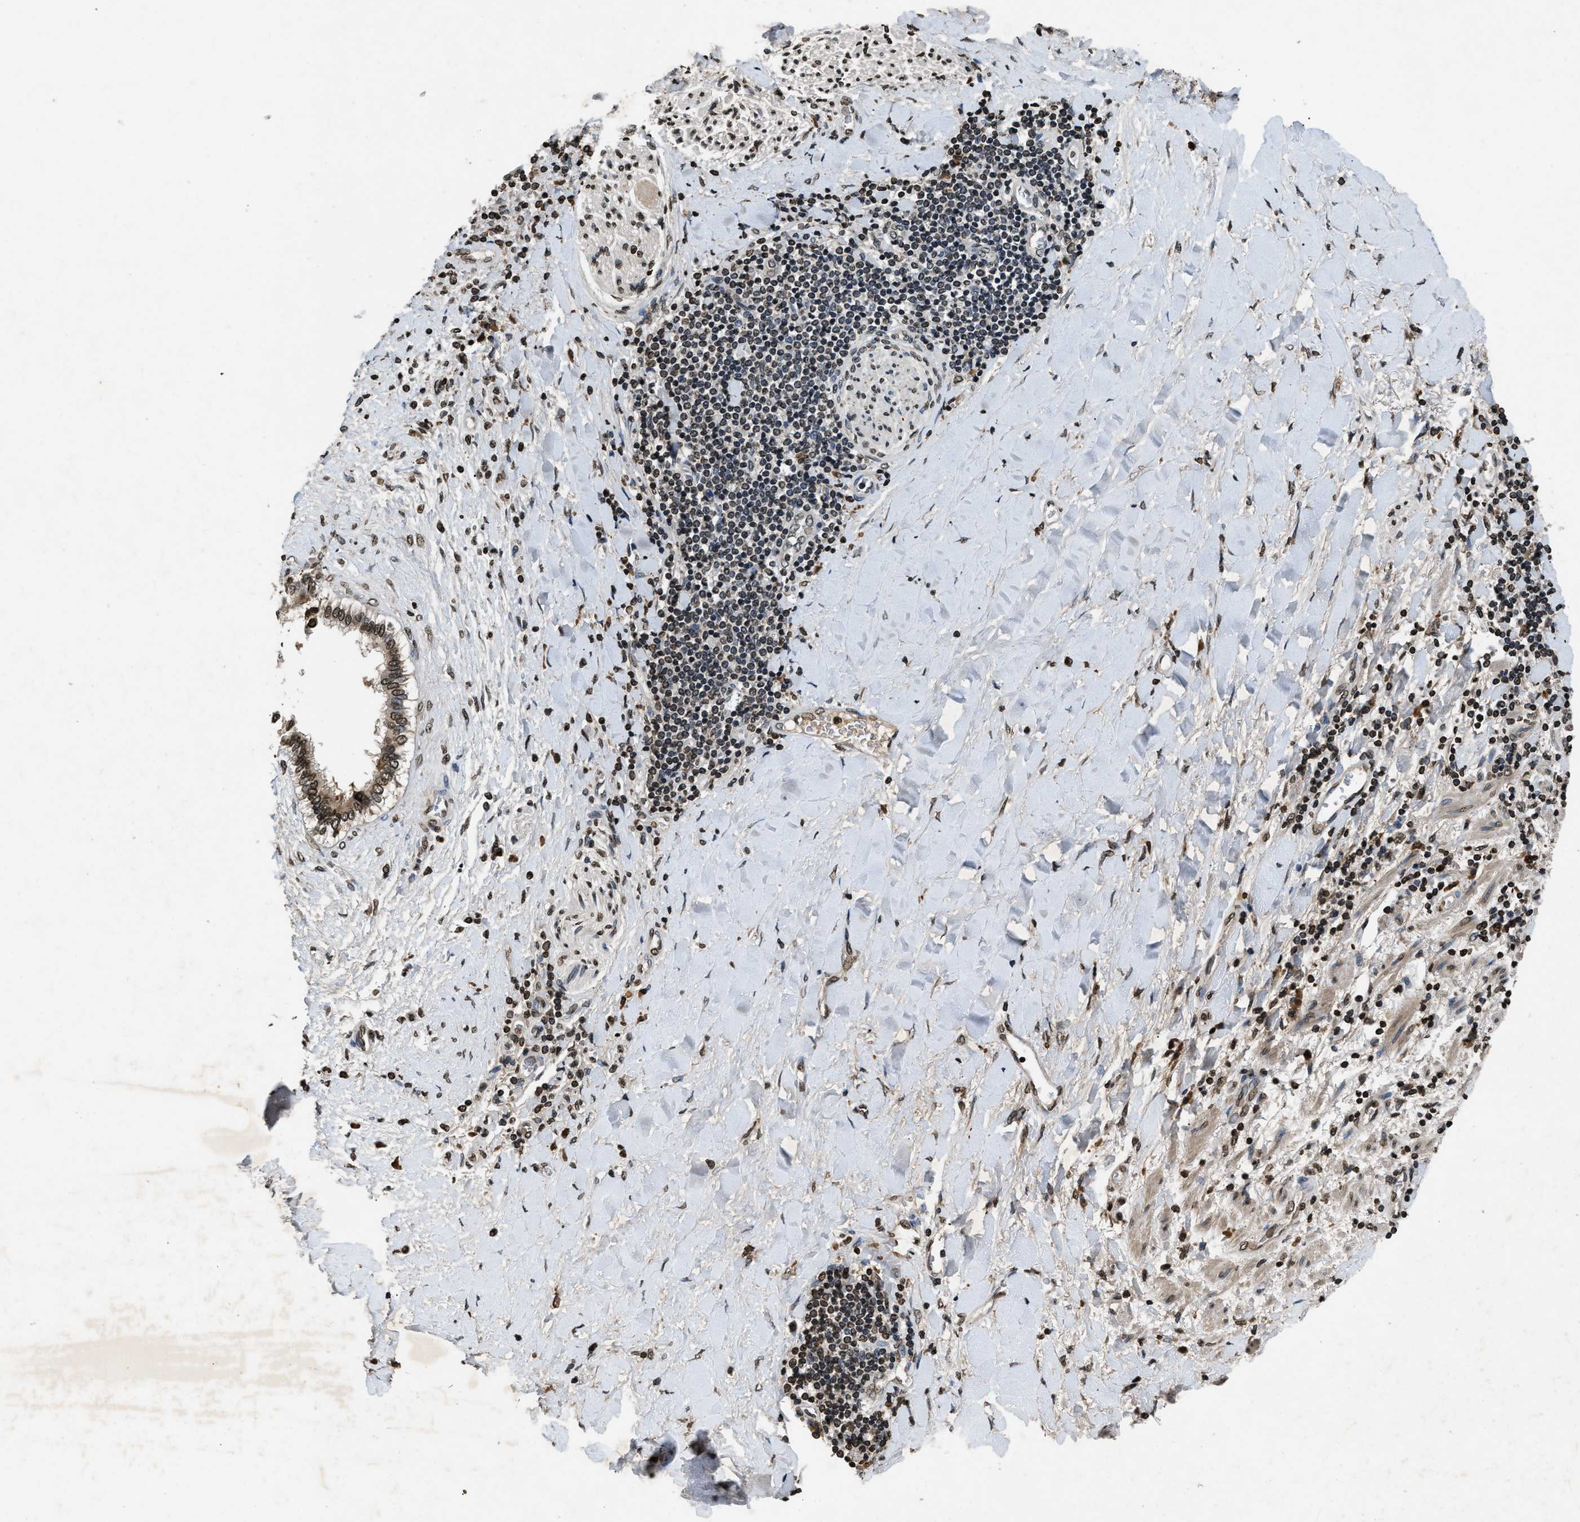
{"staining": {"intensity": "weak", "quantity": ">75%", "location": "cytoplasmic/membranous,nuclear"}, "tissue": "liver cancer", "cell_type": "Tumor cells", "image_type": "cancer", "snomed": [{"axis": "morphology", "description": "Cholangiocarcinoma"}, {"axis": "topography", "description": "Liver"}], "caption": "Human cholangiocarcinoma (liver) stained with a protein marker exhibits weak staining in tumor cells.", "gene": "DNASE1L3", "patient": {"sex": "male", "age": 50}}